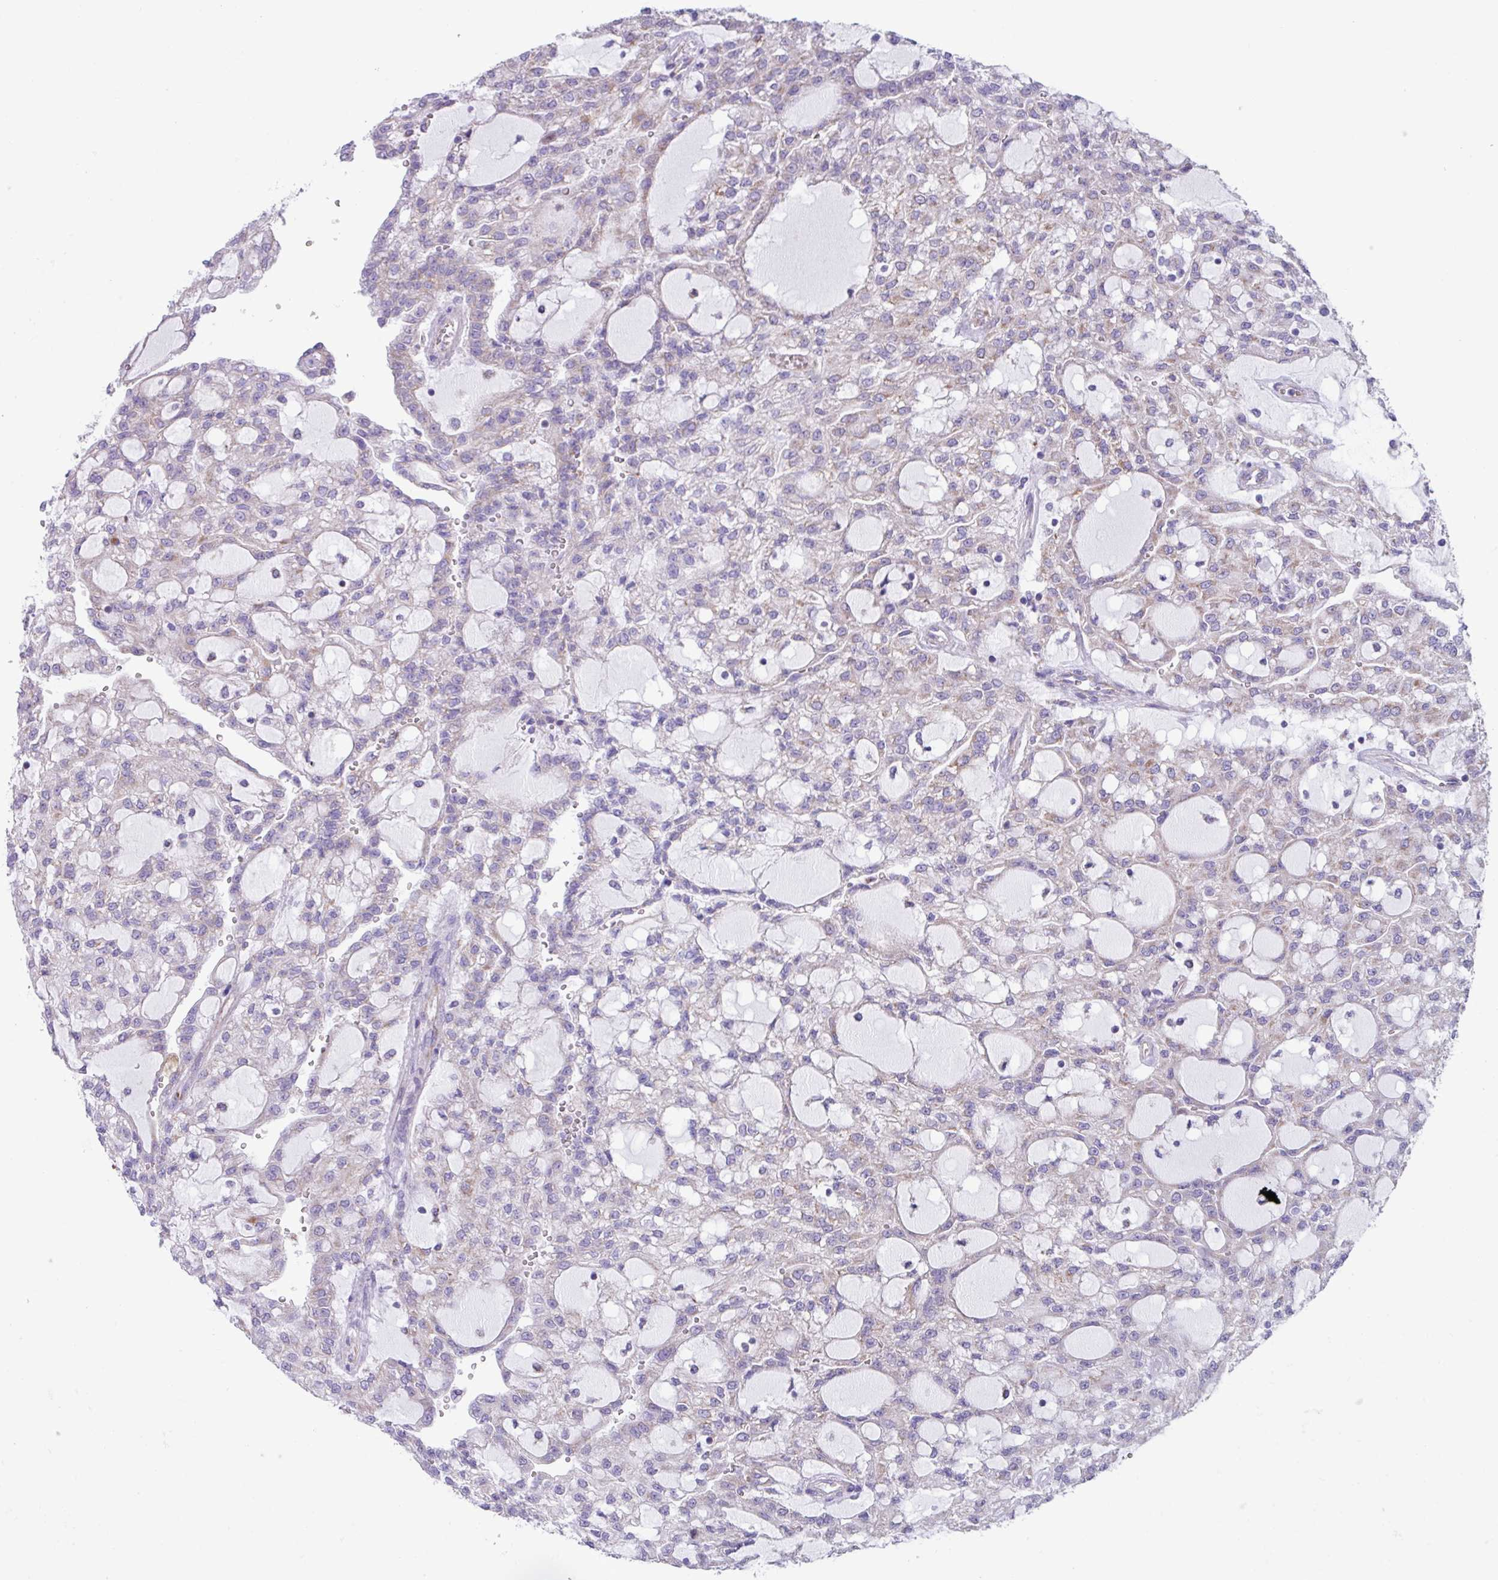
{"staining": {"intensity": "negative", "quantity": "none", "location": "none"}, "tissue": "renal cancer", "cell_type": "Tumor cells", "image_type": "cancer", "snomed": [{"axis": "morphology", "description": "Adenocarcinoma, NOS"}, {"axis": "topography", "description": "Kidney"}], "caption": "The immunohistochemistry (IHC) photomicrograph has no significant expression in tumor cells of renal cancer tissue.", "gene": "OTULIN", "patient": {"sex": "male", "age": 63}}